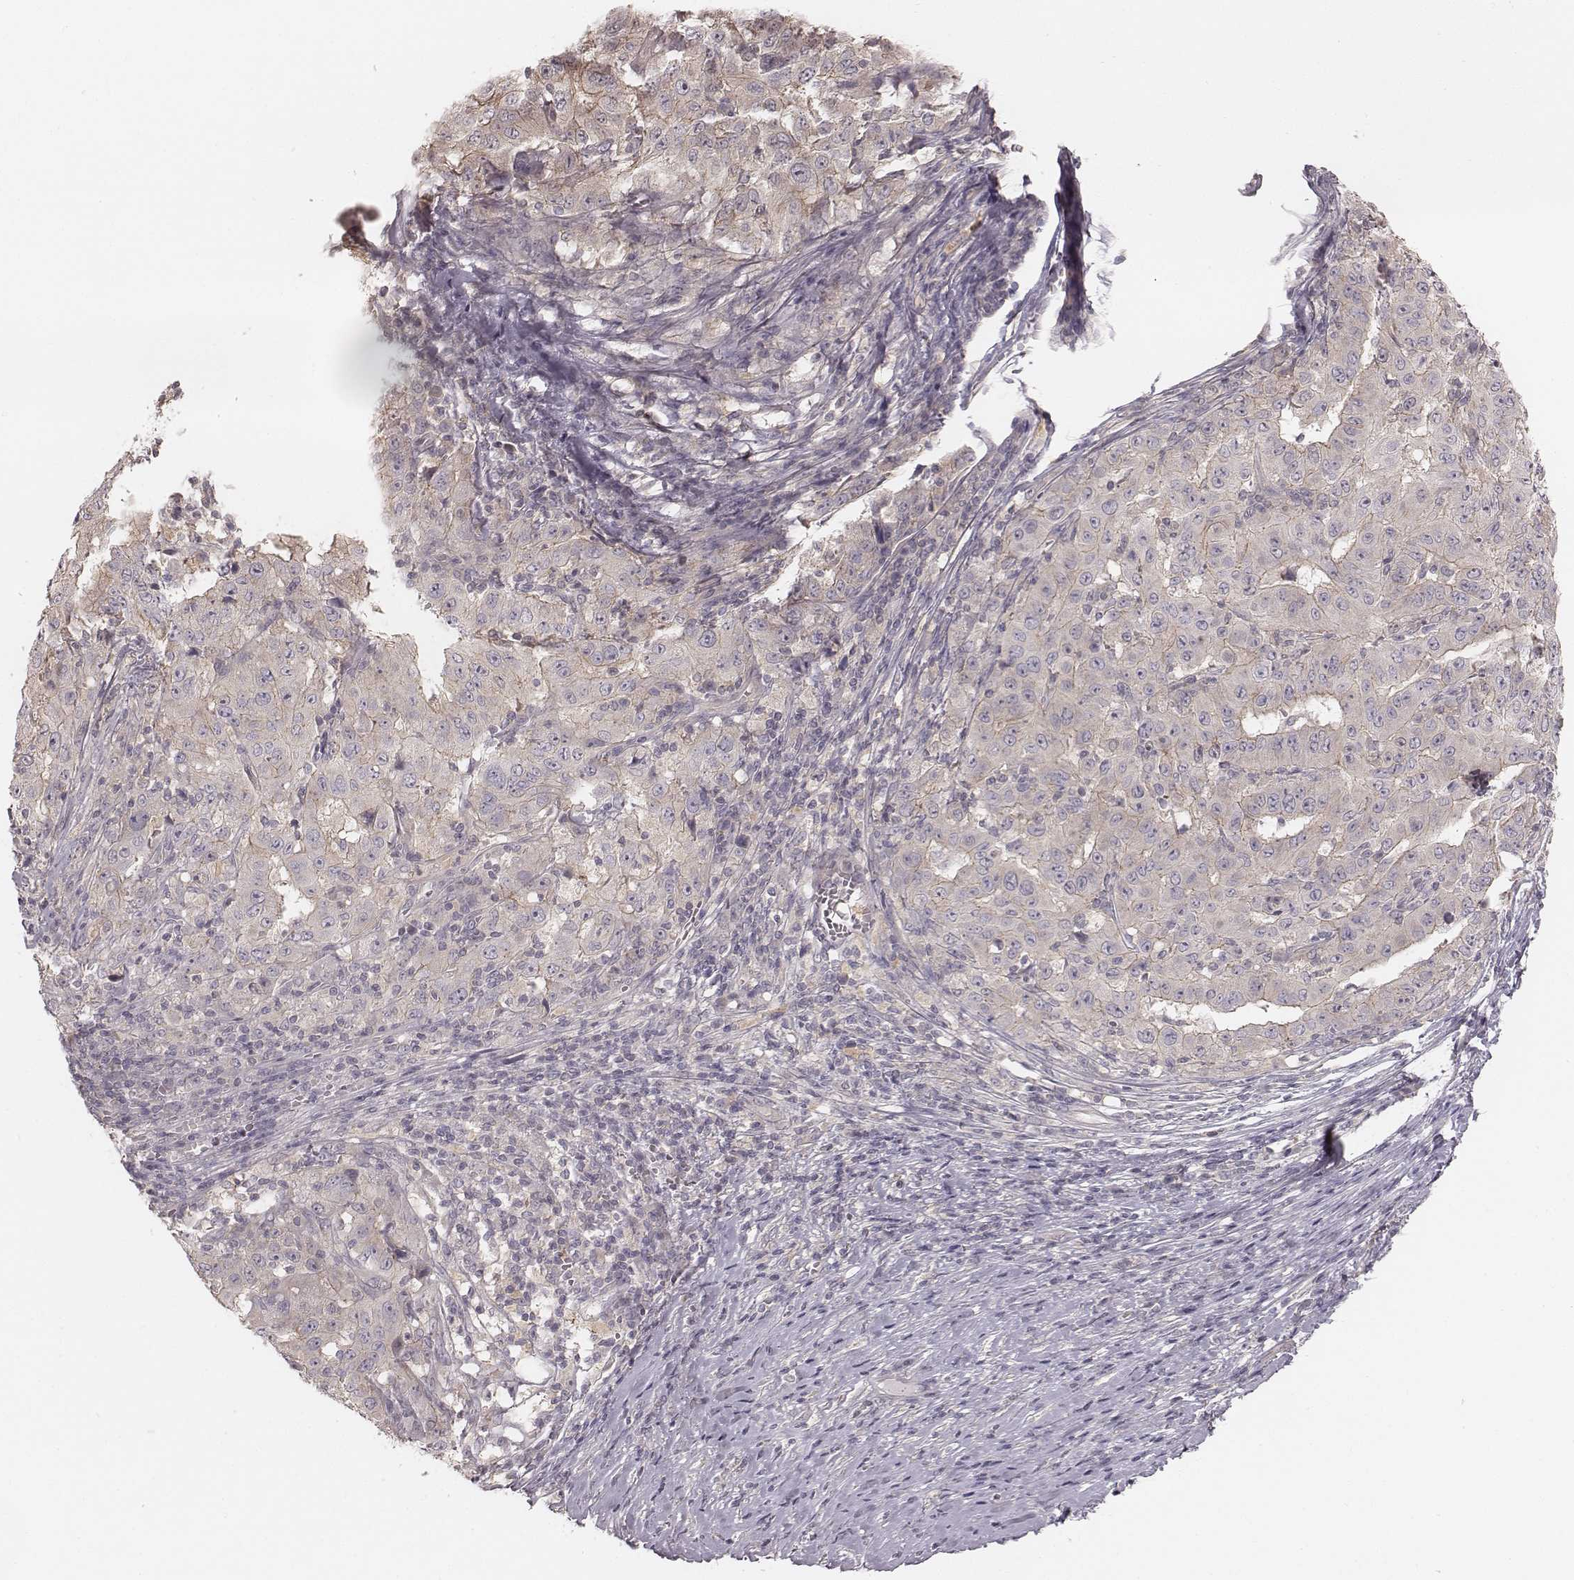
{"staining": {"intensity": "weak", "quantity": ">75%", "location": "cytoplasmic/membranous"}, "tissue": "pancreatic cancer", "cell_type": "Tumor cells", "image_type": "cancer", "snomed": [{"axis": "morphology", "description": "Adenocarcinoma, NOS"}, {"axis": "topography", "description": "Pancreas"}], "caption": "This photomicrograph demonstrates pancreatic cancer stained with immunohistochemistry to label a protein in brown. The cytoplasmic/membranous of tumor cells show weak positivity for the protein. Nuclei are counter-stained blue.", "gene": "TDRD5", "patient": {"sex": "male", "age": 63}}